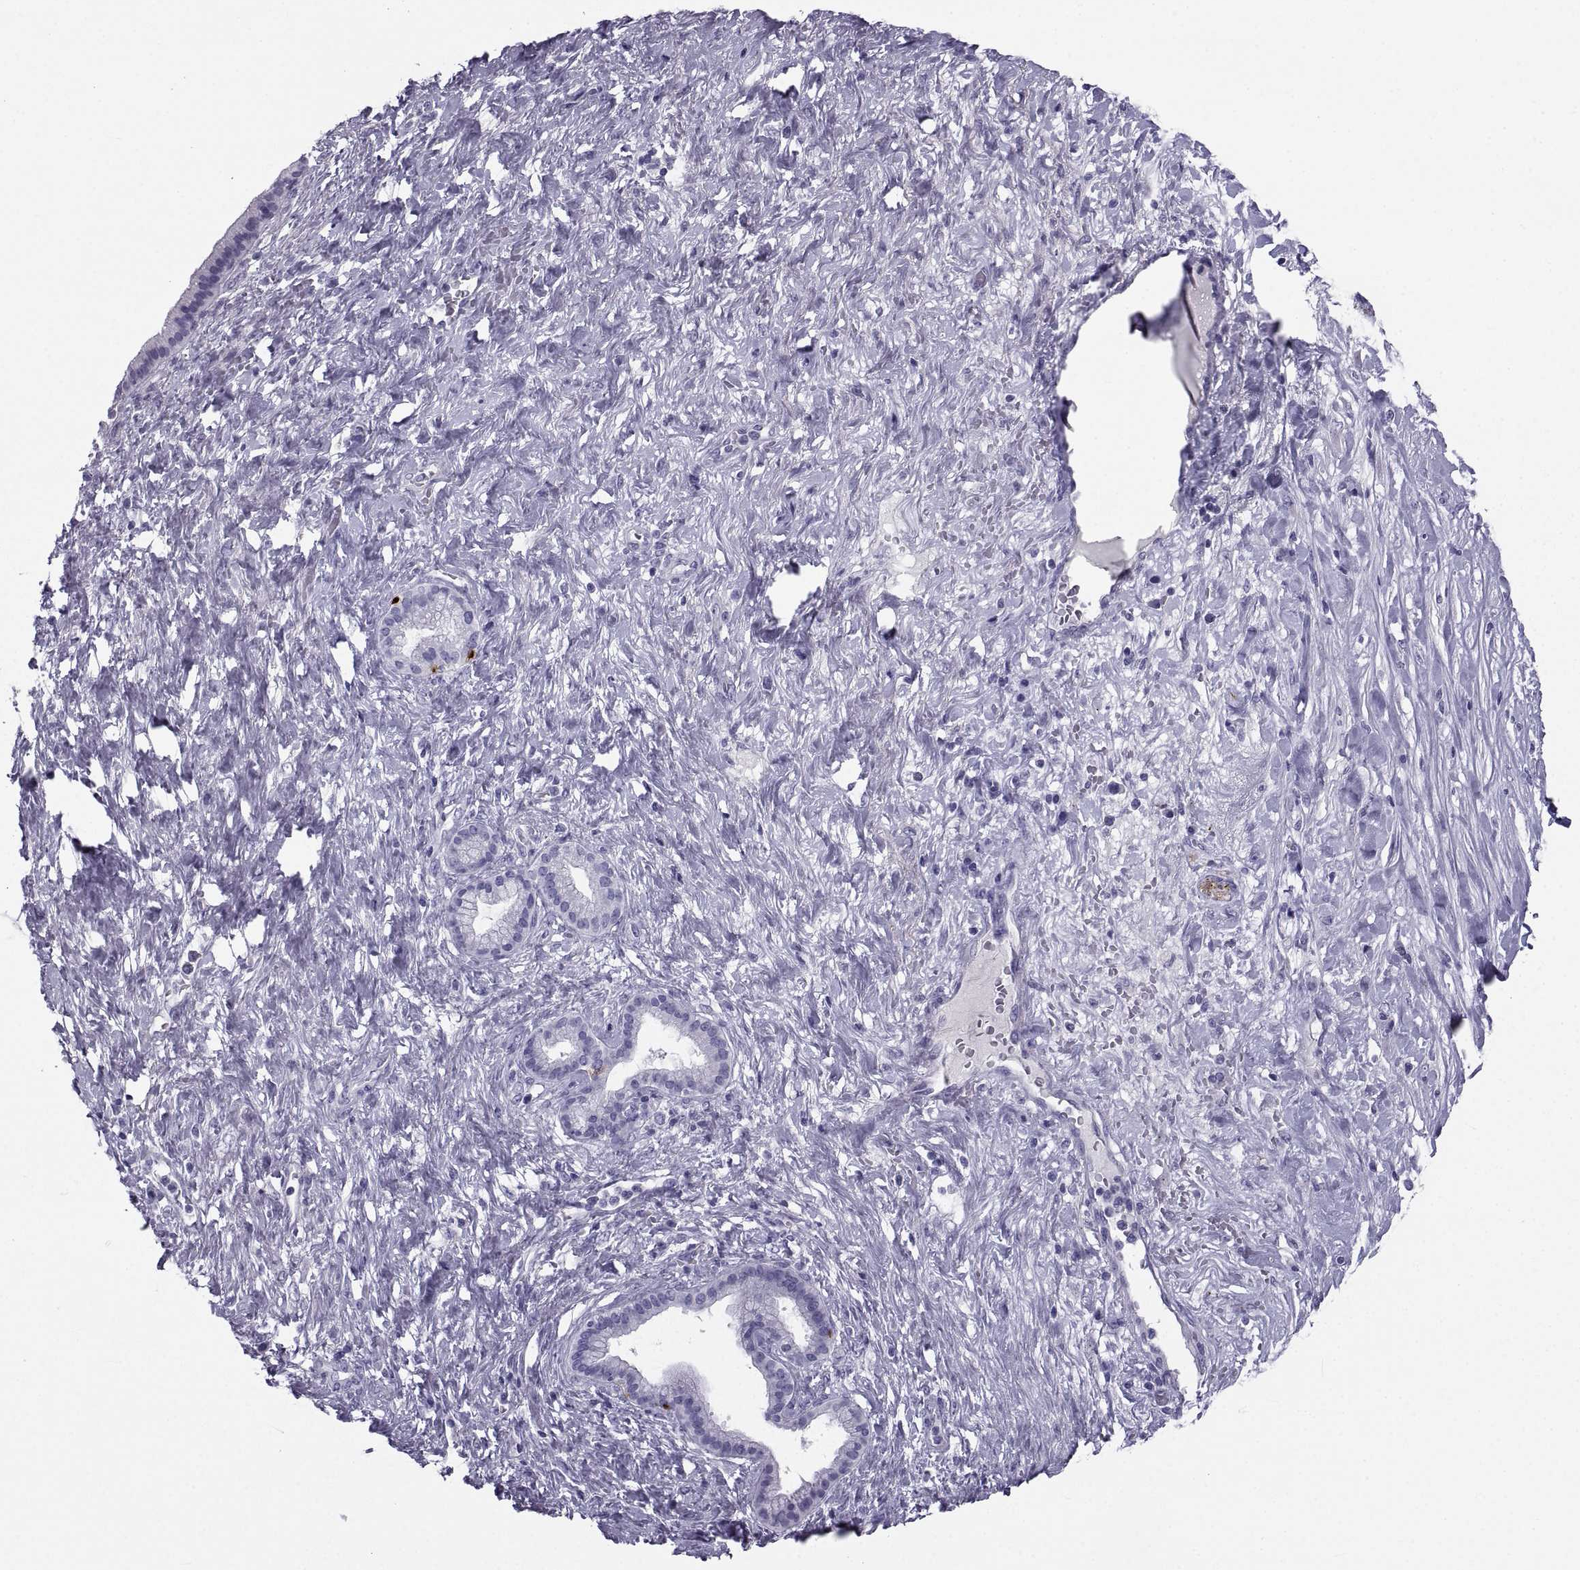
{"staining": {"intensity": "negative", "quantity": "none", "location": "none"}, "tissue": "pancreatic cancer", "cell_type": "Tumor cells", "image_type": "cancer", "snomed": [{"axis": "morphology", "description": "Adenocarcinoma, NOS"}, {"axis": "topography", "description": "Pancreas"}], "caption": "Immunohistochemistry micrograph of neoplastic tissue: human pancreatic cancer (adenocarcinoma) stained with DAB reveals no significant protein positivity in tumor cells.", "gene": "PCSK1N", "patient": {"sex": "male", "age": 44}}